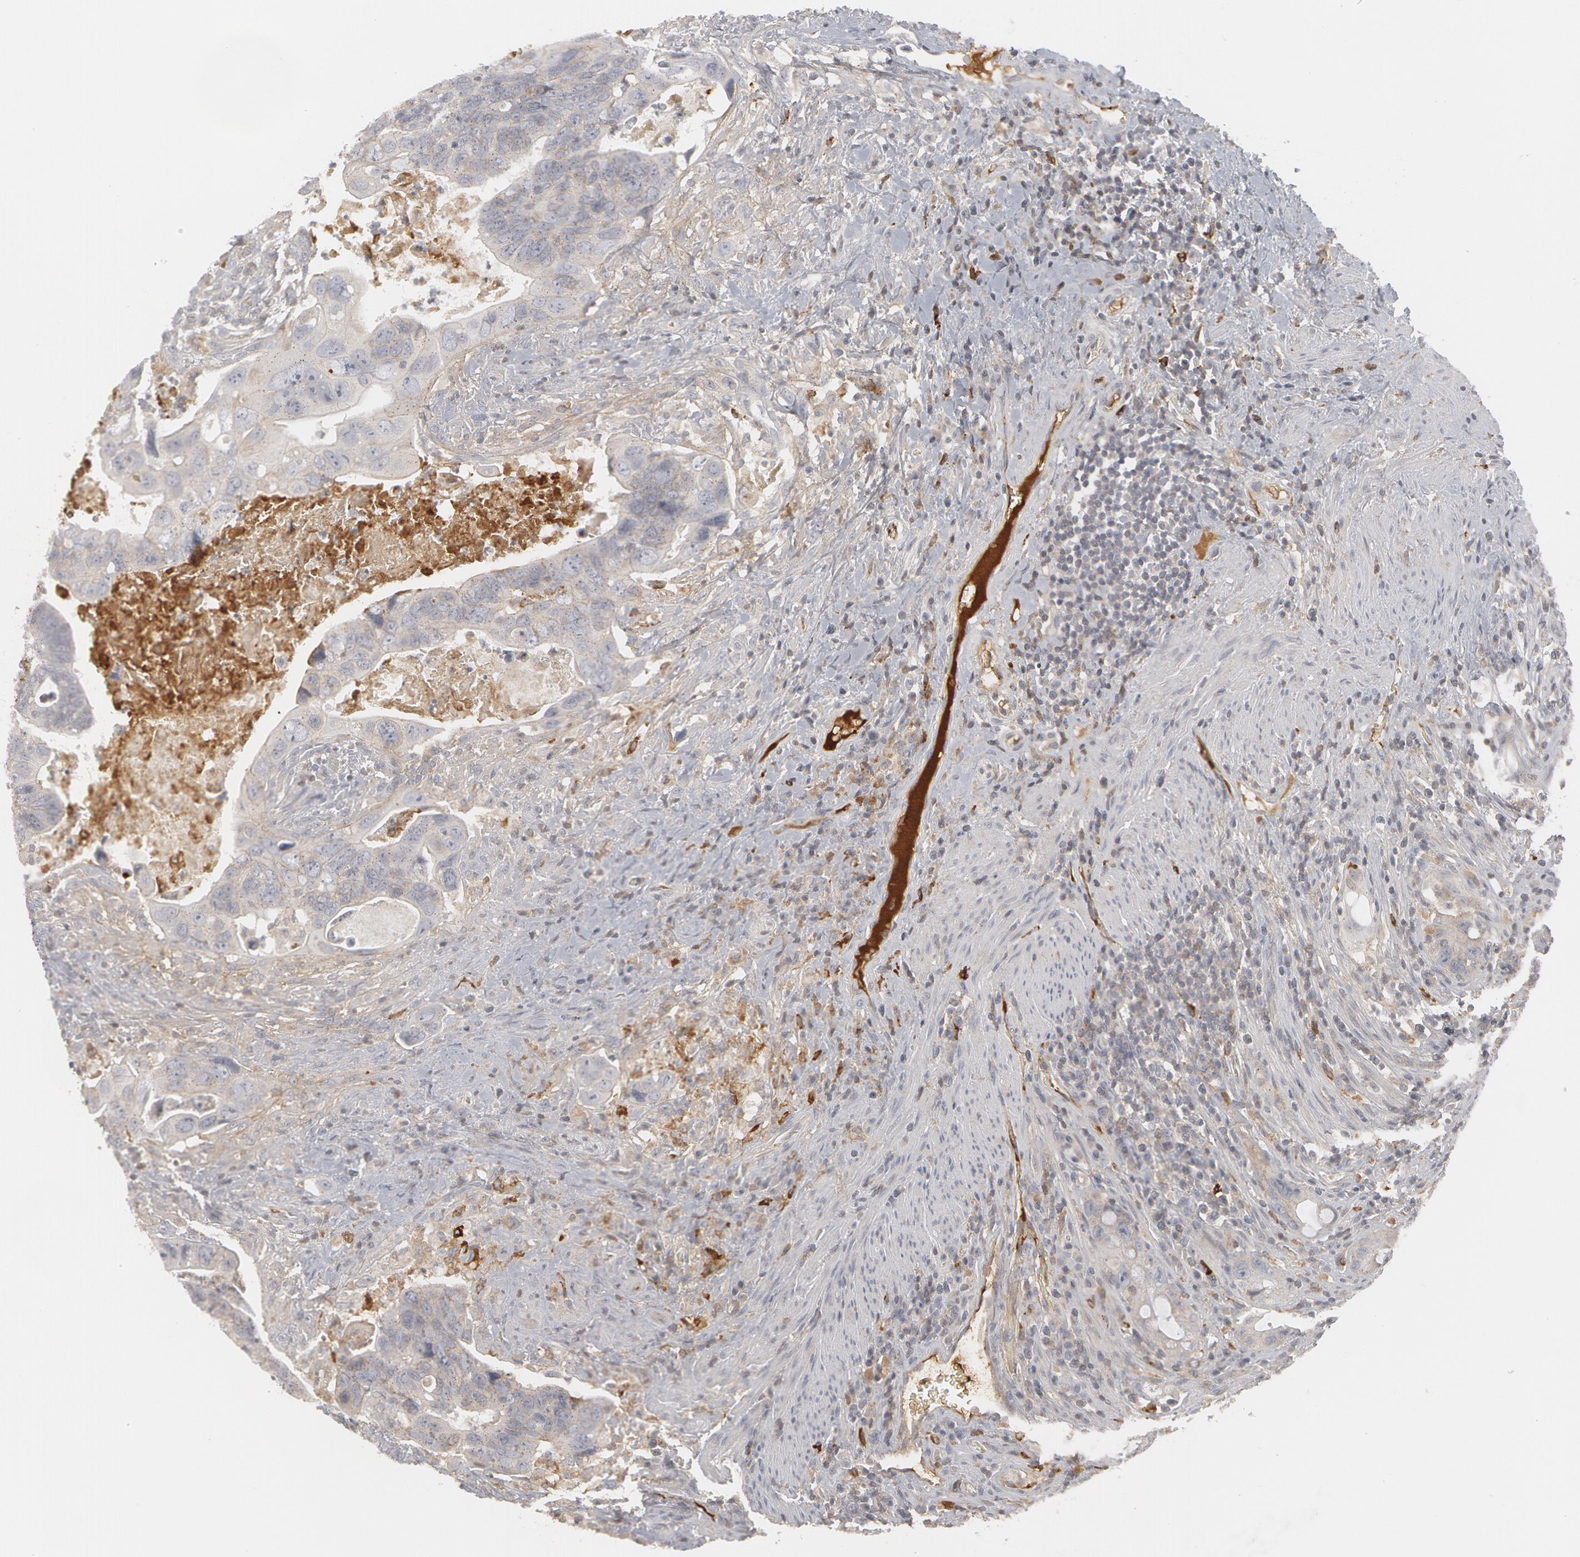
{"staining": {"intensity": "negative", "quantity": "none", "location": "none"}, "tissue": "colorectal cancer", "cell_type": "Tumor cells", "image_type": "cancer", "snomed": [{"axis": "morphology", "description": "Adenocarcinoma, NOS"}, {"axis": "topography", "description": "Rectum"}], "caption": "DAB (3,3'-diaminobenzidine) immunohistochemical staining of colorectal cancer (adenocarcinoma) shows no significant expression in tumor cells. (Stains: DAB (3,3'-diaminobenzidine) immunohistochemistry with hematoxylin counter stain, Microscopy: brightfield microscopy at high magnification).", "gene": "C1QC", "patient": {"sex": "male", "age": 53}}